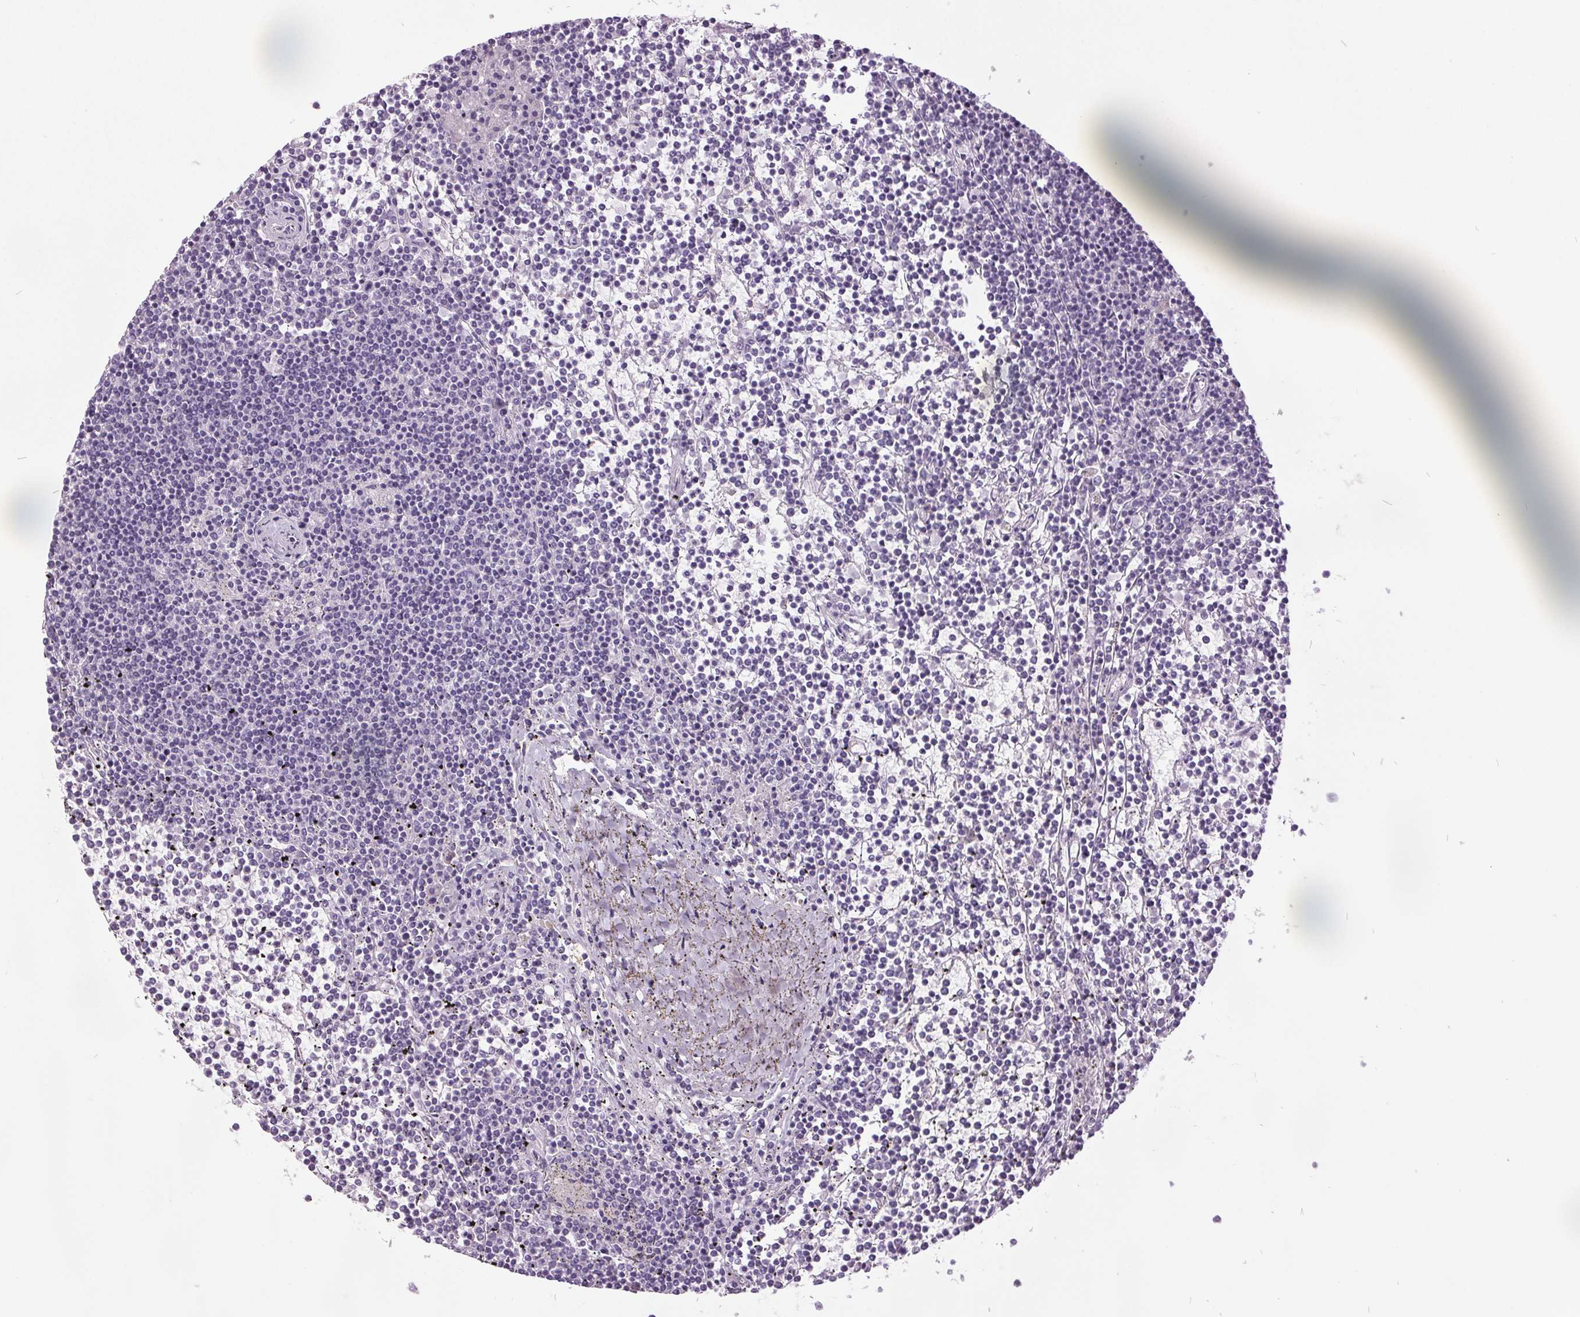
{"staining": {"intensity": "negative", "quantity": "none", "location": "none"}, "tissue": "lymphoma", "cell_type": "Tumor cells", "image_type": "cancer", "snomed": [{"axis": "morphology", "description": "Malignant lymphoma, non-Hodgkin's type, Low grade"}, {"axis": "topography", "description": "Spleen"}], "caption": "This is a image of IHC staining of malignant lymphoma, non-Hodgkin's type (low-grade), which shows no expression in tumor cells.", "gene": "C2orf16", "patient": {"sex": "female", "age": 19}}